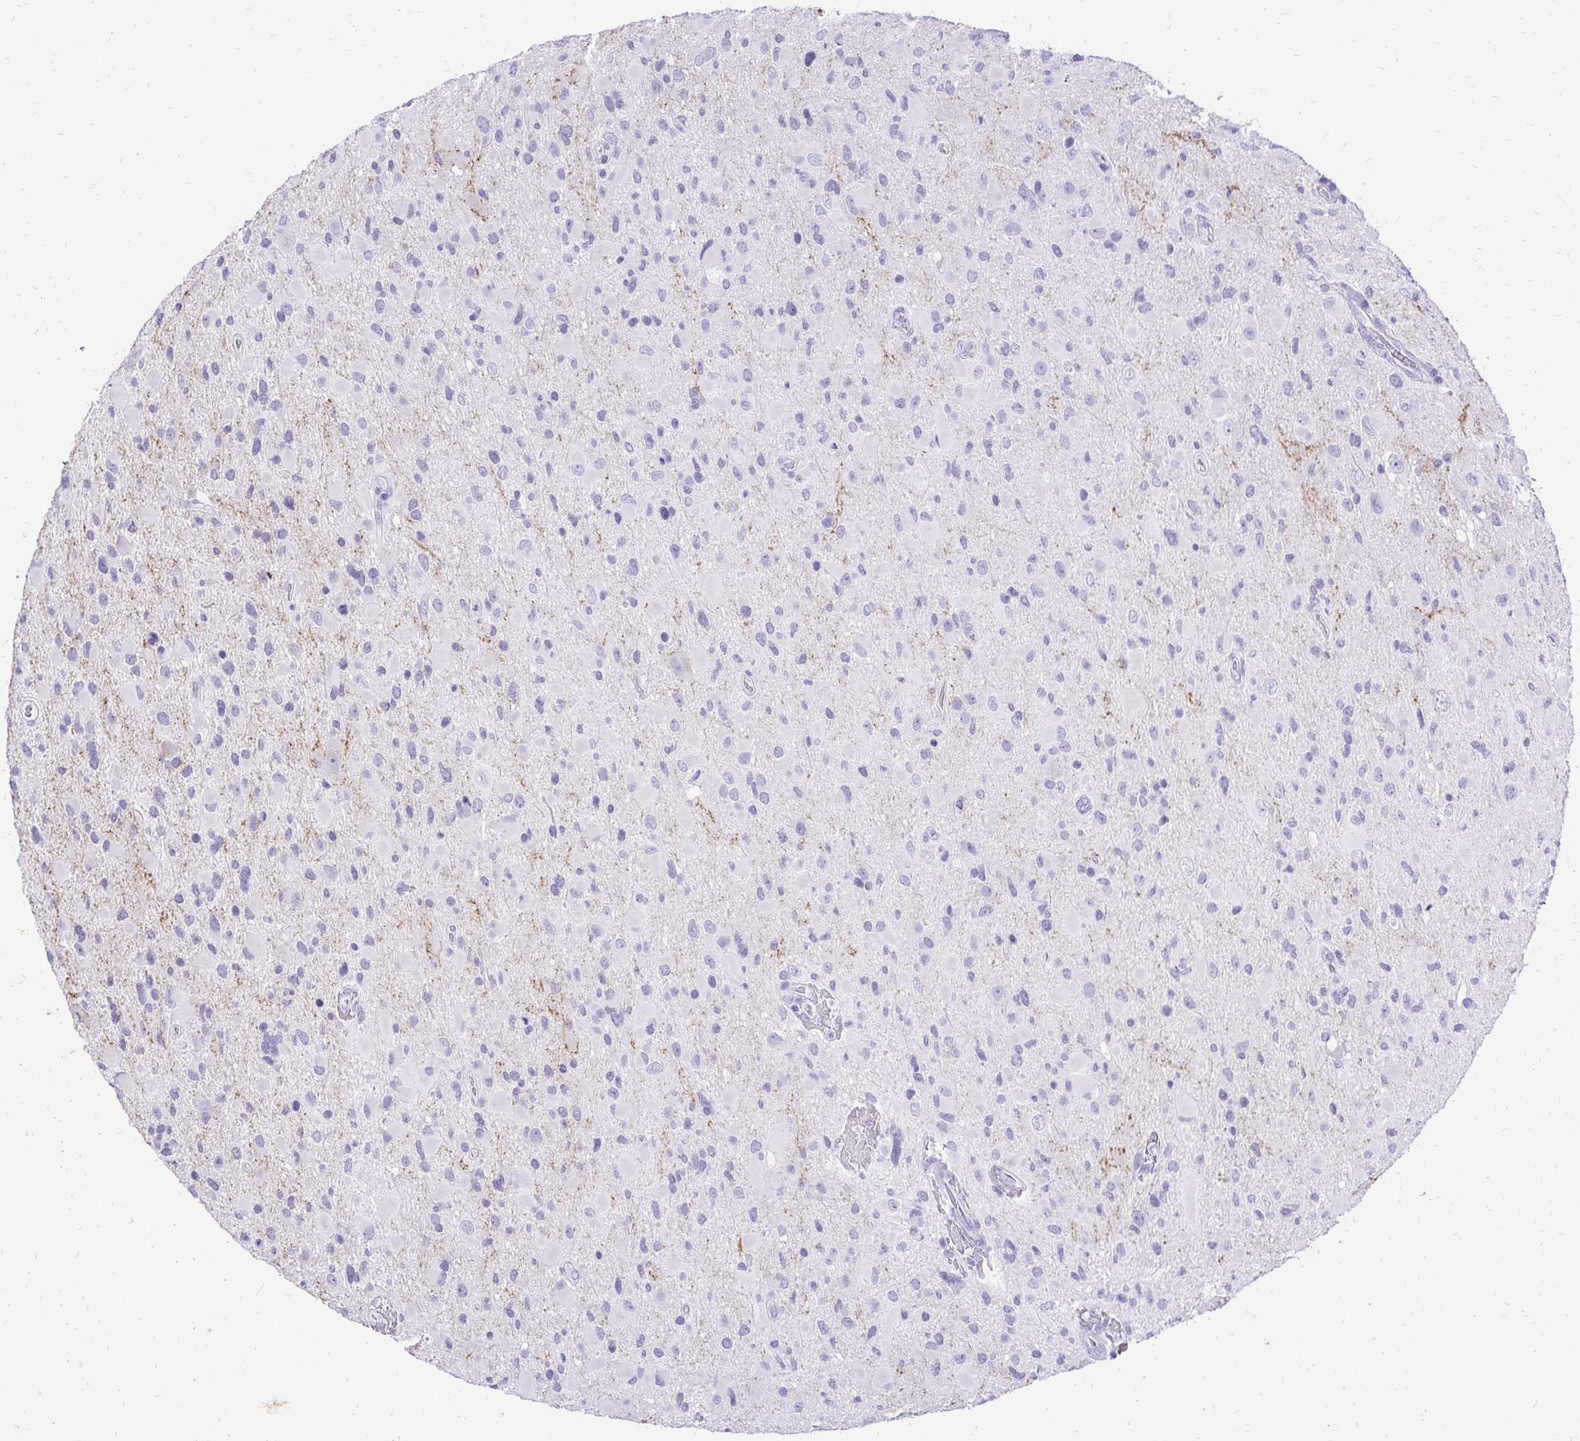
{"staining": {"intensity": "negative", "quantity": "none", "location": "none"}, "tissue": "glioma", "cell_type": "Tumor cells", "image_type": "cancer", "snomed": [{"axis": "morphology", "description": "Glioma, malignant, Low grade"}, {"axis": "topography", "description": "Brain"}], "caption": "IHC histopathology image of neoplastic tissue: human glioma stained with DAB demonstrates no significant protein staining in tumor cells.", "gene": "SLC32A1", "patient": {"sex": "female", "age": 32}}